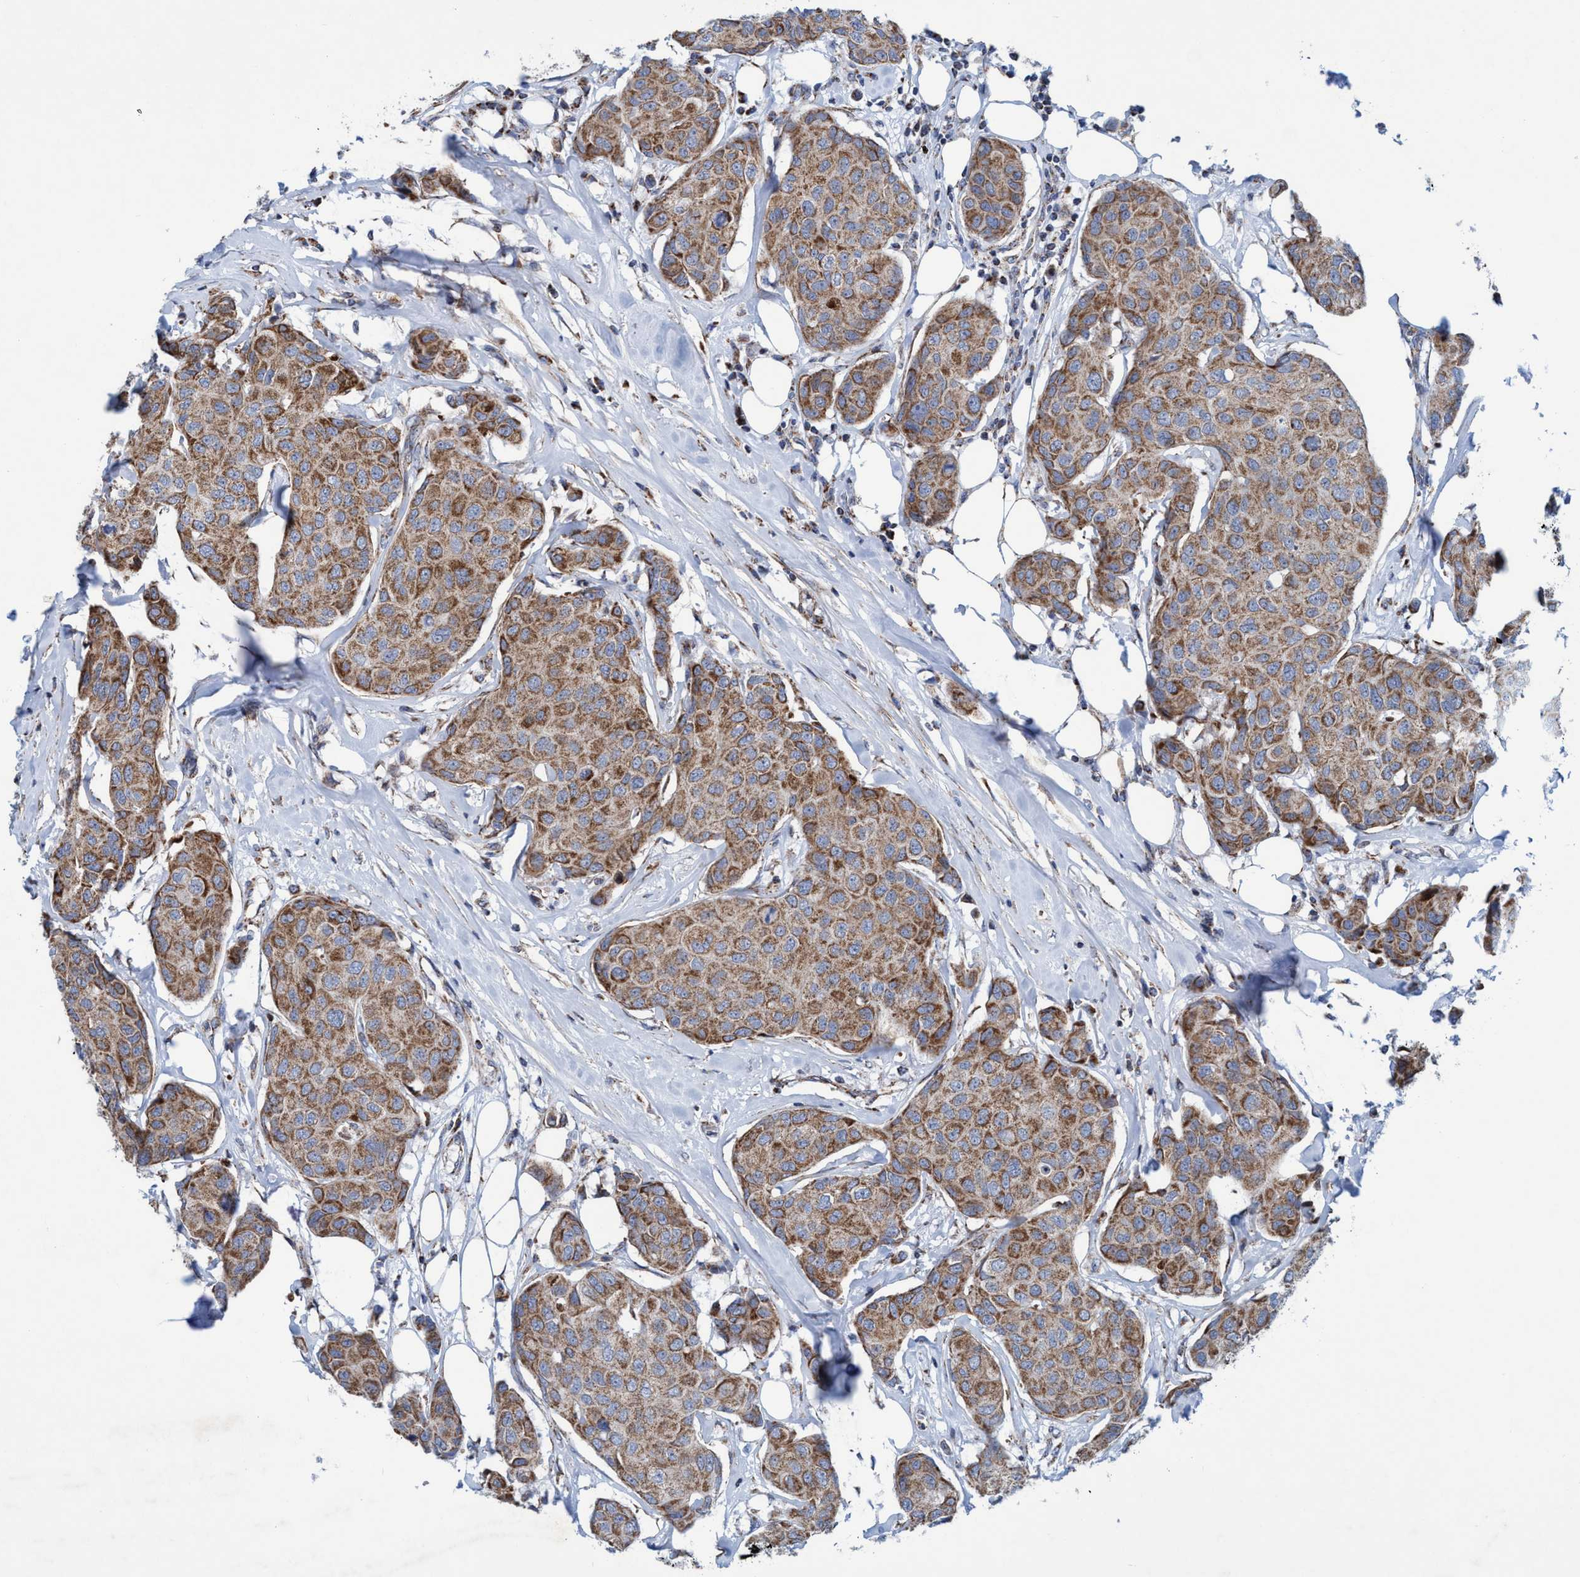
{"staining": {"intensity": "moderate", "quantity": ">75%", "location": "cytoplasmic/membranous"}, "tissue": "breast cancer", "cell_type": "Tumor cells", "image_type": "cancer", "snomed": [{"axis": "morphology", "description": "Duct carcinoma"}, {"axis": "topography", "description": "Breast"}], "caption": "Protein staining by immunohistochemistry (IHC) exhibits moderate cytoplasmic/membranous expression in approximately >75% of tumor cells in infiltrating ductal carcinoma (breast).", "gene": "POLR1F", "patient": {"sex": "female", "age": 80}}